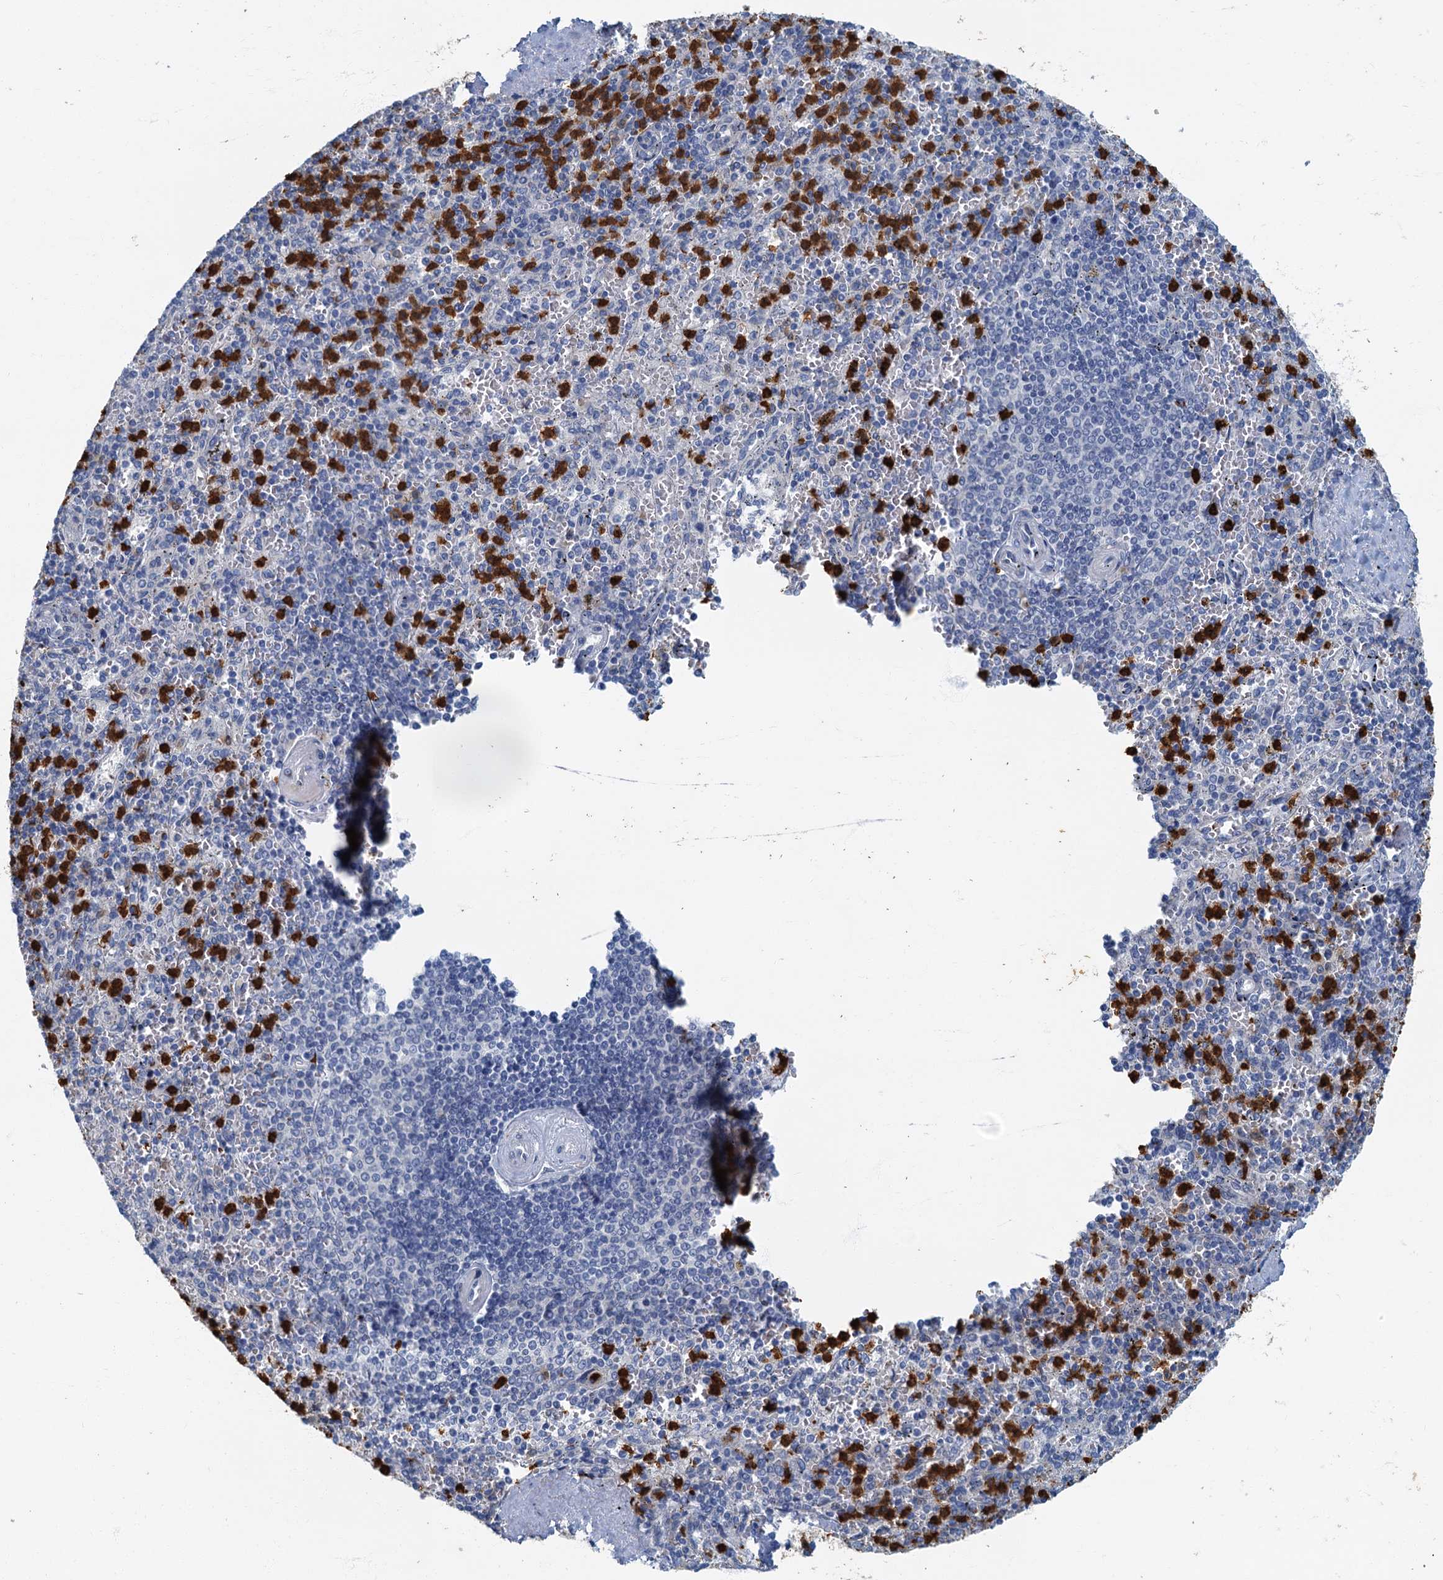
{"staining": {"intensity": "strong", "quantity": "25%-75%", "location": "cytoplasmic/membranous"}, "tissue": "spleen", "cell_type": "Cells in red pulp", "image_type": "normal", "snomed": [{"axis": "morphology", "description": "Normal tissue, NOS"}, {"axis": "topography", "description": "Spleen"}], "caption": "Protein staining of unremarkable spleen displays strong cytoplasmic/membranous staining in about 25%-75% of cells in red pulp. (IHC, brightfield microscopy, high magnification).", "gene": "ANKDD1A", "patient": {"sex": "male", "age": 82}}